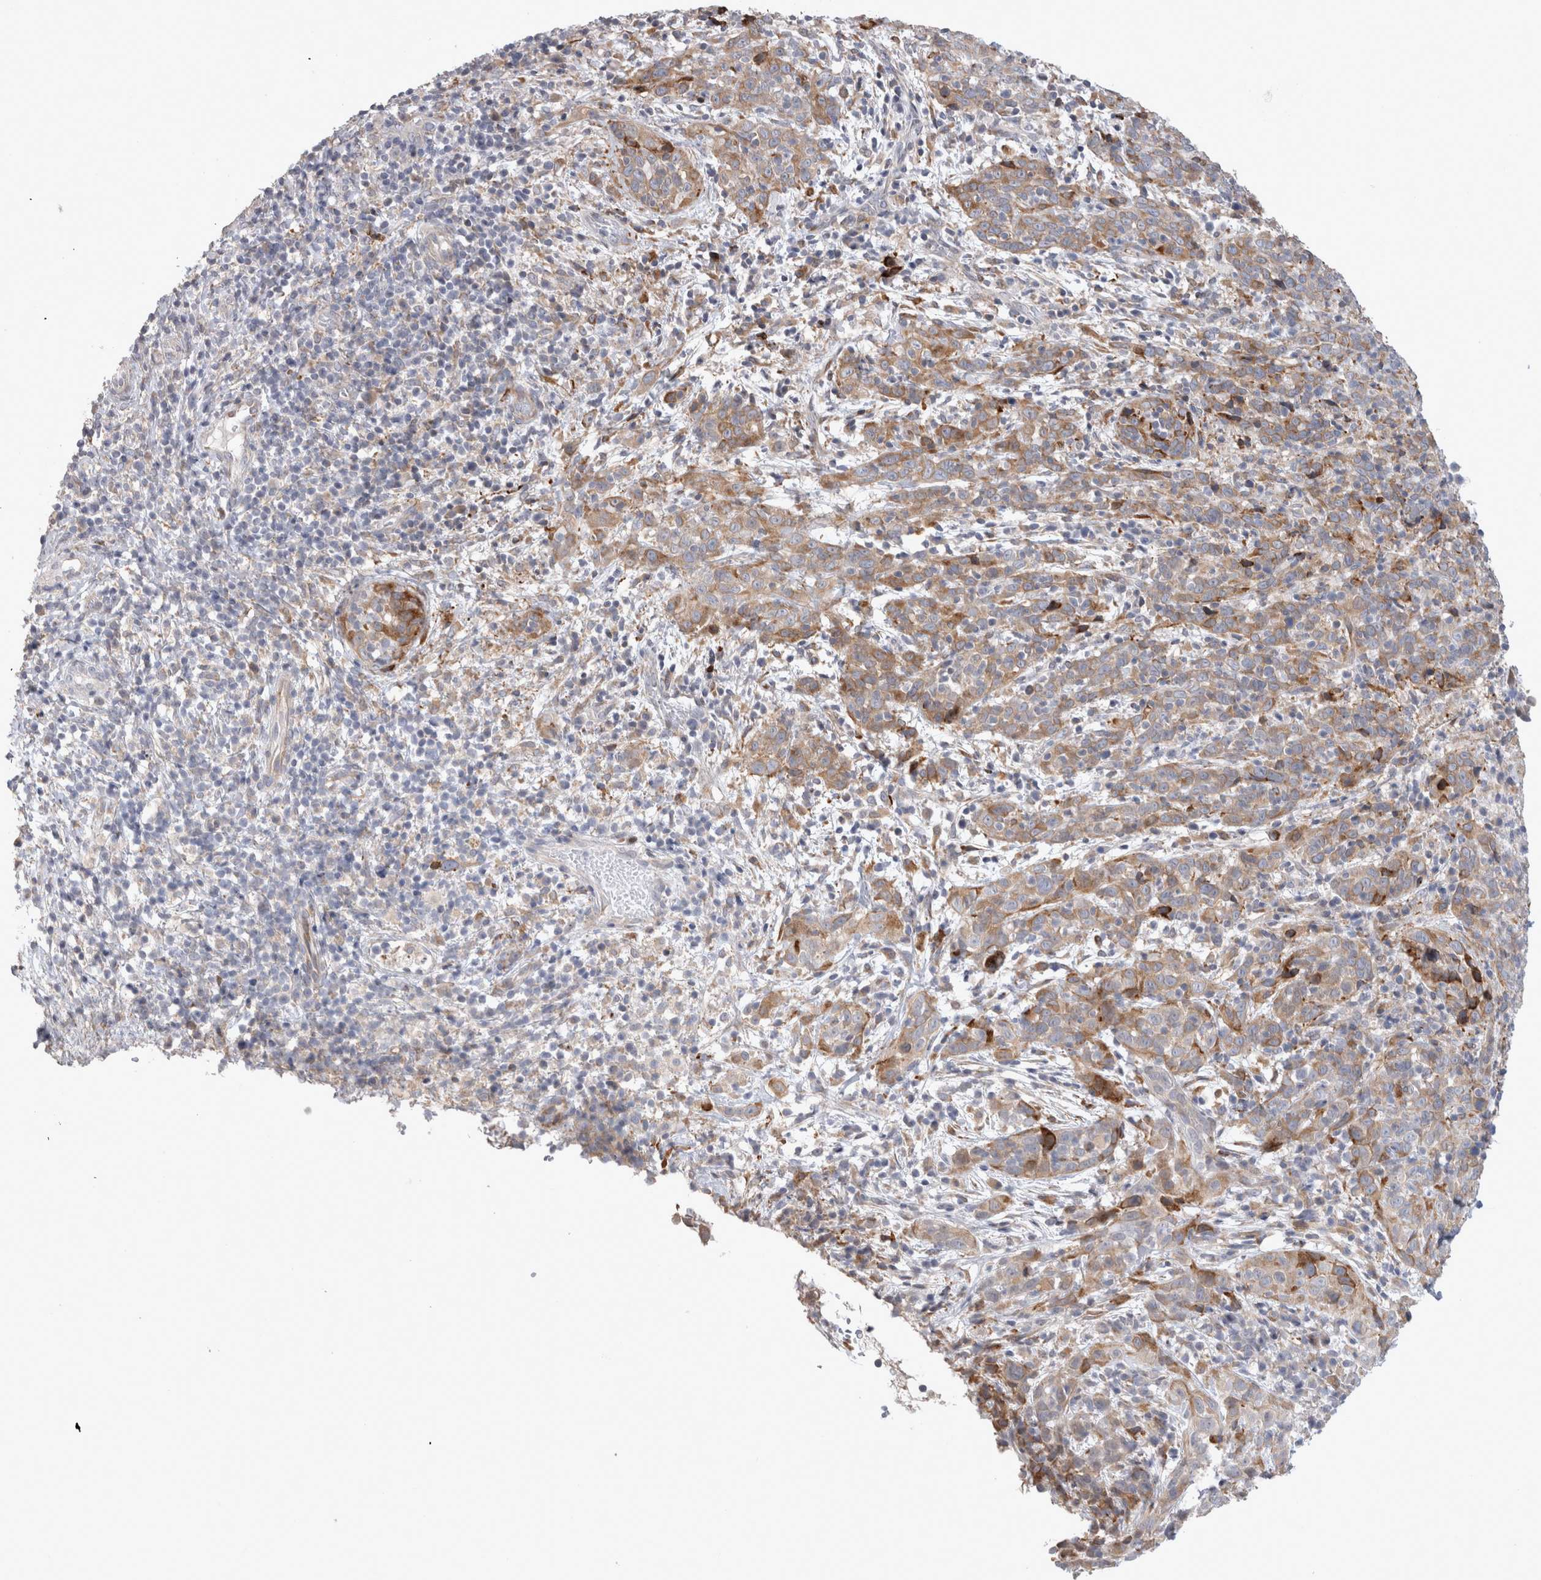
{"staining": {"intensity": "moderate", "quantity": ">75%", "location": "cytoplasmic/membranous"}, "tissue": "cervical cancer", "cell_type": "Tumor cells", "image_type": "cancer", "snomed": [{"axis": "morphology", "description": "Squamous cell carcinoma, NOS"}, {"axis": "topography", "description": "Cervix"}], "caption": "About >75% of tumor cells in cervical cancer (squamous cell carcinoma) show moderate cytoplasmic/membranous protein expression as visualized by brown immunohistochemical staining.", "gene": "TRMT9B", "patient": {"sex": "female", "age": 46}}